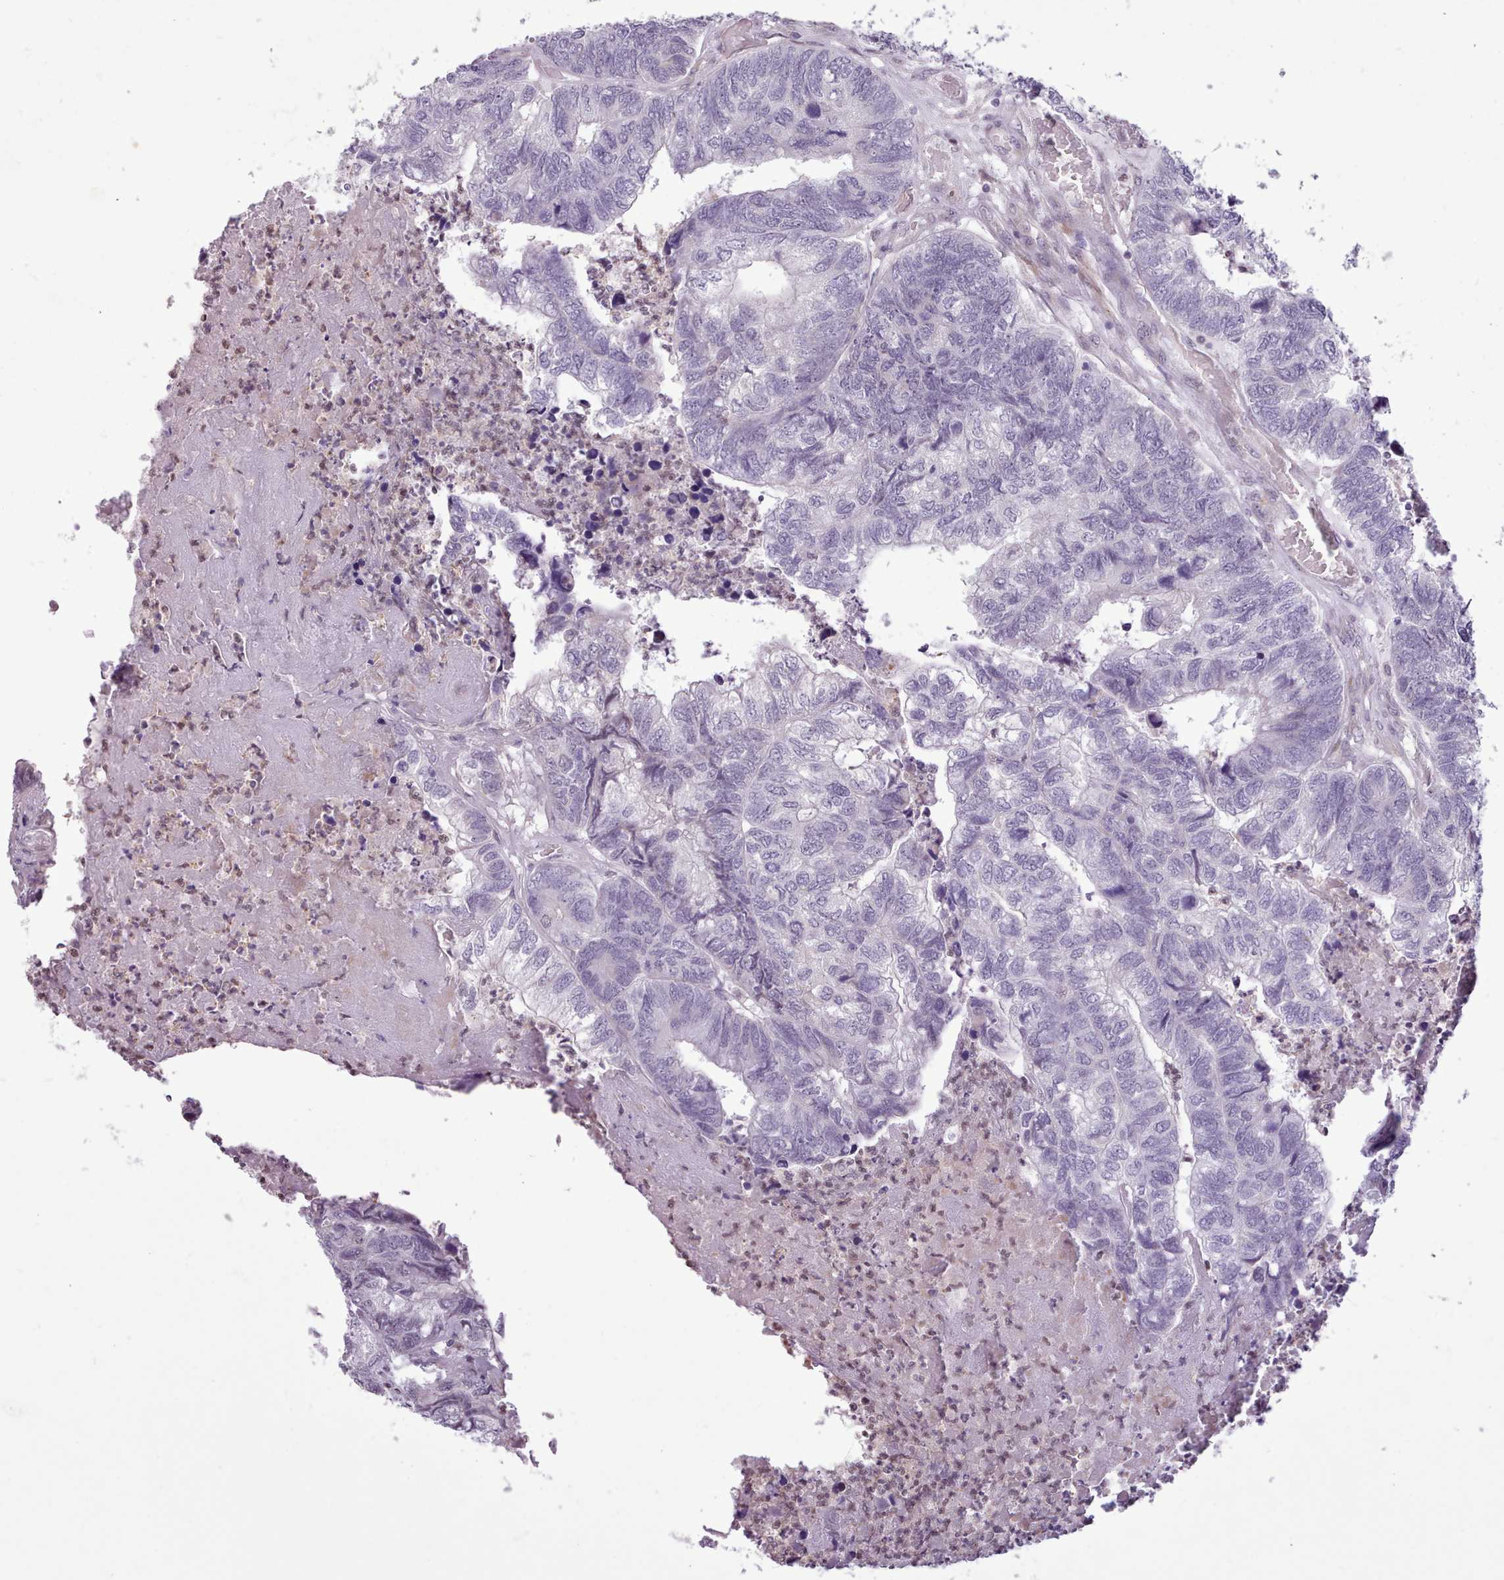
{"staining": {"intensity": "negative", "quantity": "none", "location": "none"}, "tissue": "colorectal cancer", "cell_type": "Tumor cells", "image_type": "cancer", "snomed": [{"axis": "morphology", "description": "Adenocarcinoma, NOS"}, {"axis": "topography", "description": "Colon"}], "caption": "An image of adenocarcinoma (colorectal) stained for a protein reveals no brown staining in tumor cells.", "gene": "SLURP1", "patient": {"sex": "female", "age": 67}}